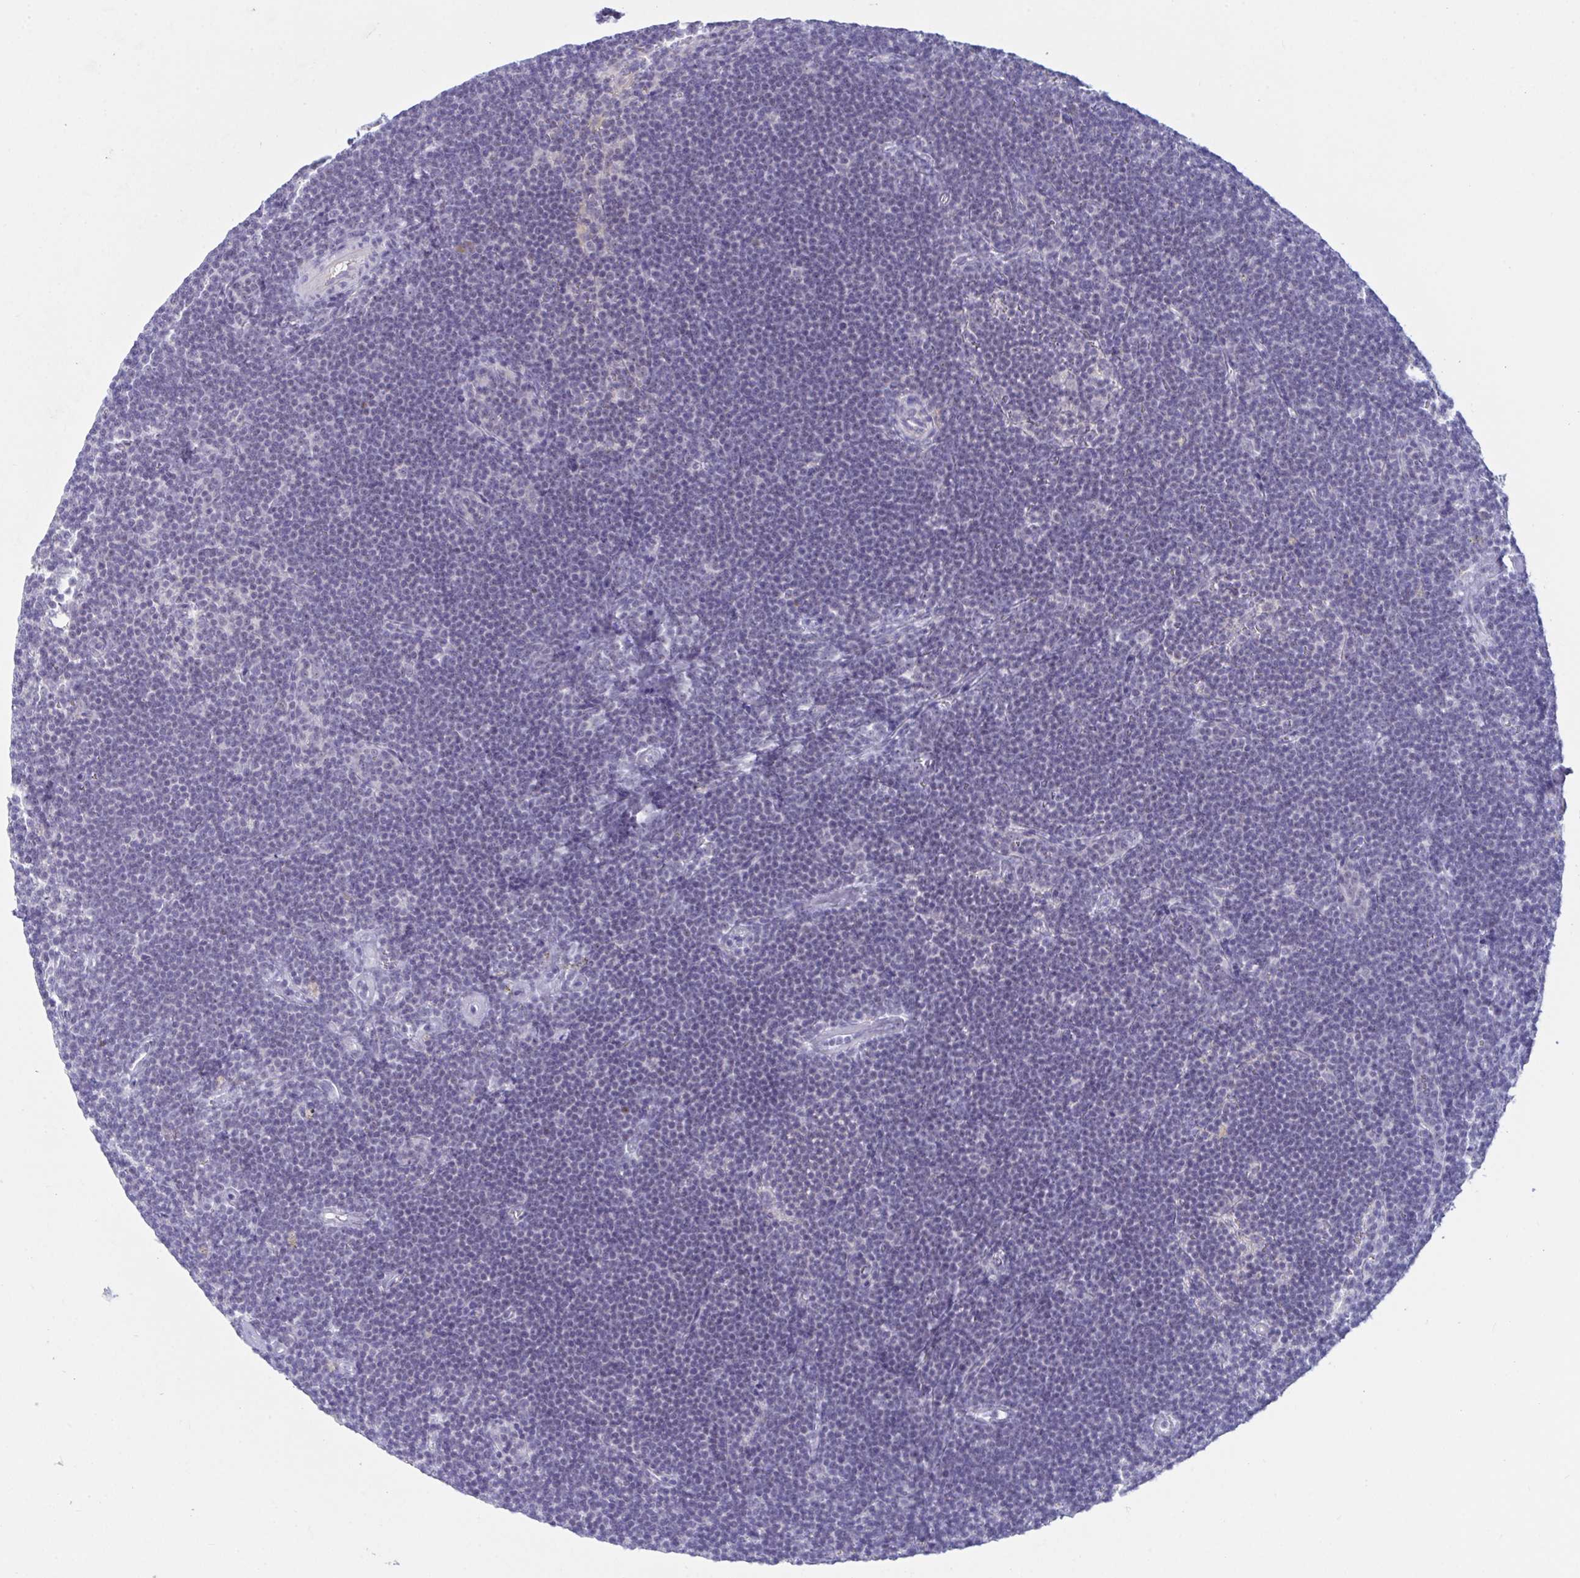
{"staining": {"intensity": "negative", "quantity": "none", "location": "none"}, "tissue": "lymphoma", "cell_type": "Tumor cells", "image_type": "cancer", "snomed": [{"axis": "morphology", "description": "Malignant lymphoma, non-Hodgkin's type, Low grade"}, {"axis": "topography", "description": "Lymph node"}], "caption": "Immunohistochemistry micrograph of human lymphoma stained for a protein (brown), which shows no staining in tumor cells.", "gene": "MYC", "patient": {"sex": "female", "age": 73}}